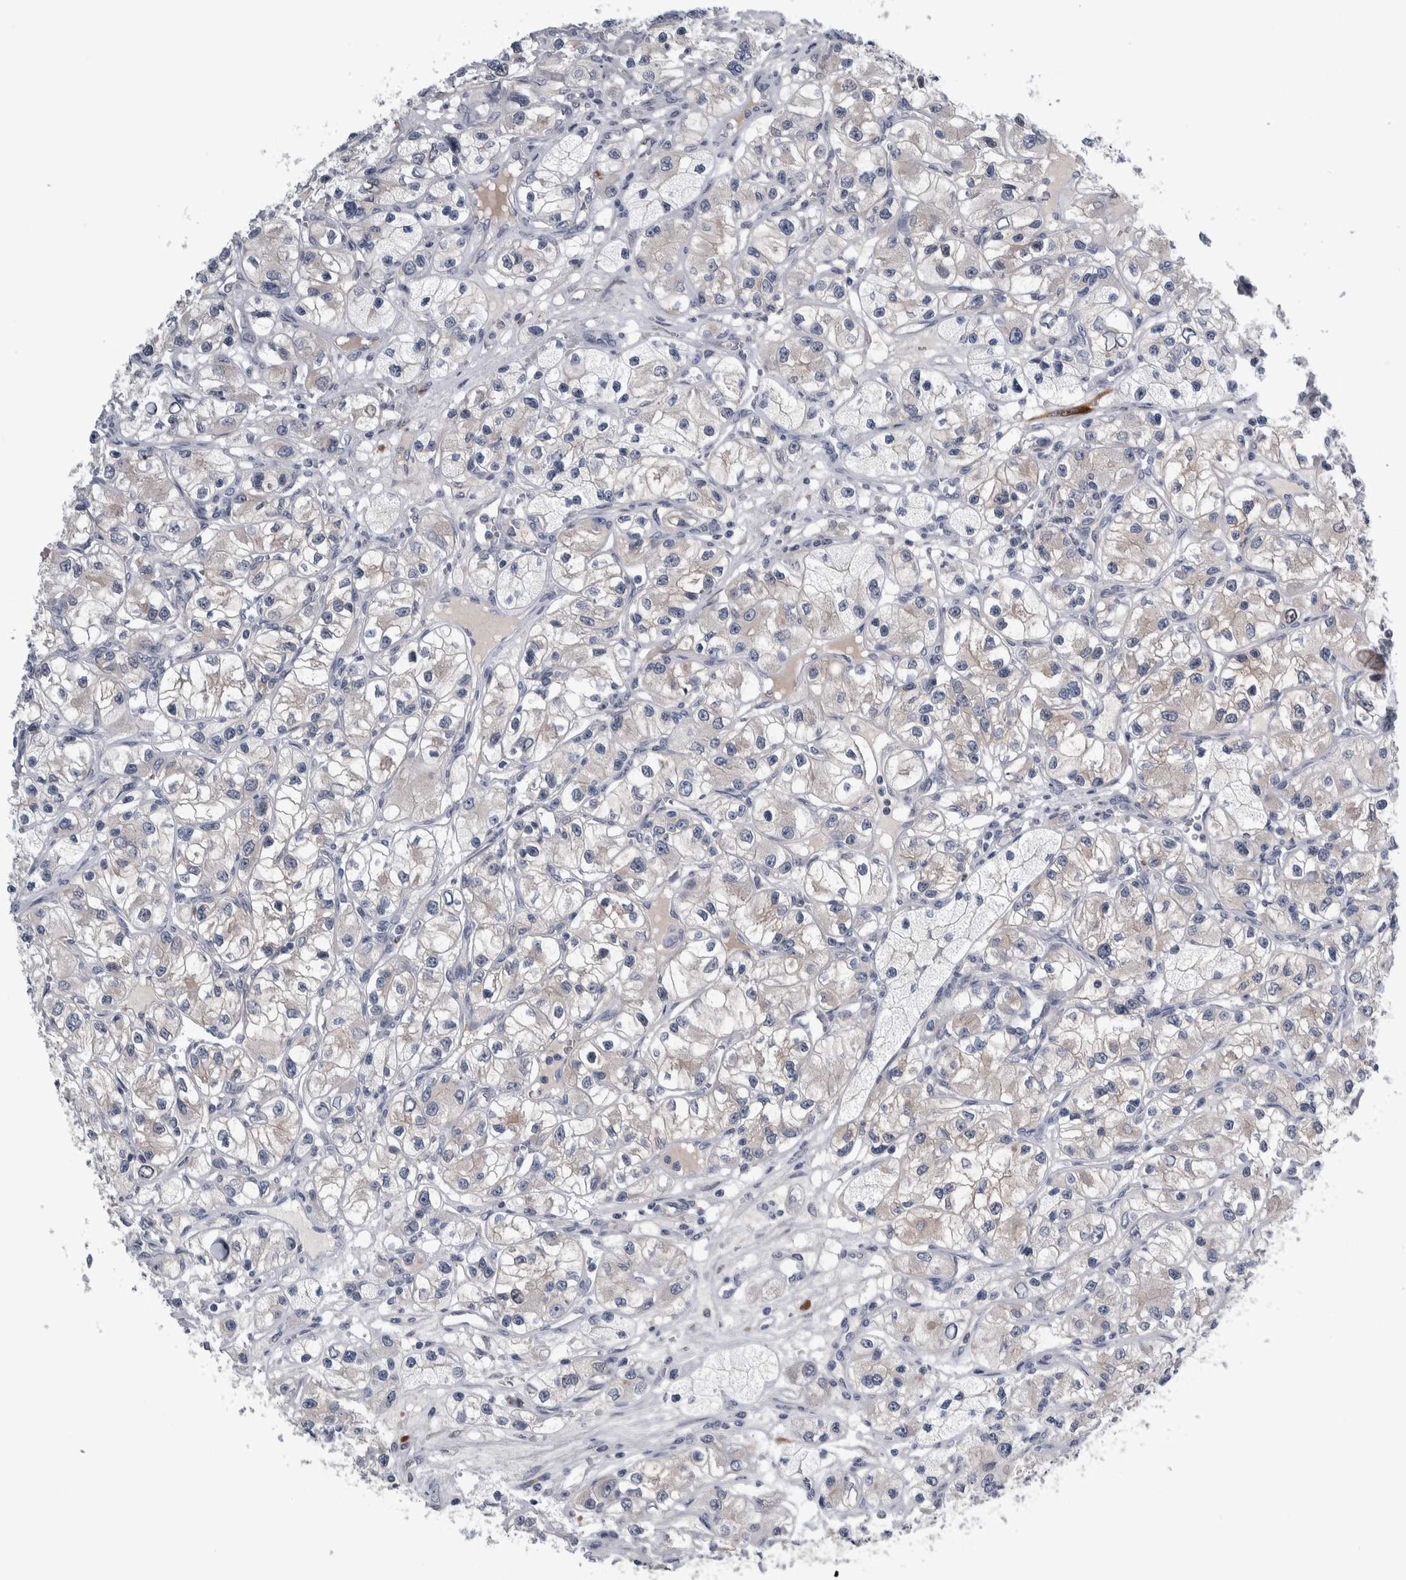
{"staining": {"intensity": "negative", "quantity": "none", "location": "none"}, "tissue": "renal cancer", "cell_type": "Tumor cells", "image_type": "cancer", "snomed": [{"axis": "morphology", "description": "Adenocarcinoma, NOS"}, {"axis": "topography", "description": "Kidney"}], "caption": "An image of human renal adenocarcinoma is negative for staining in tumor cells.", "gene": "COL14A1", "patient": {"sex": "female", "age": 57}}